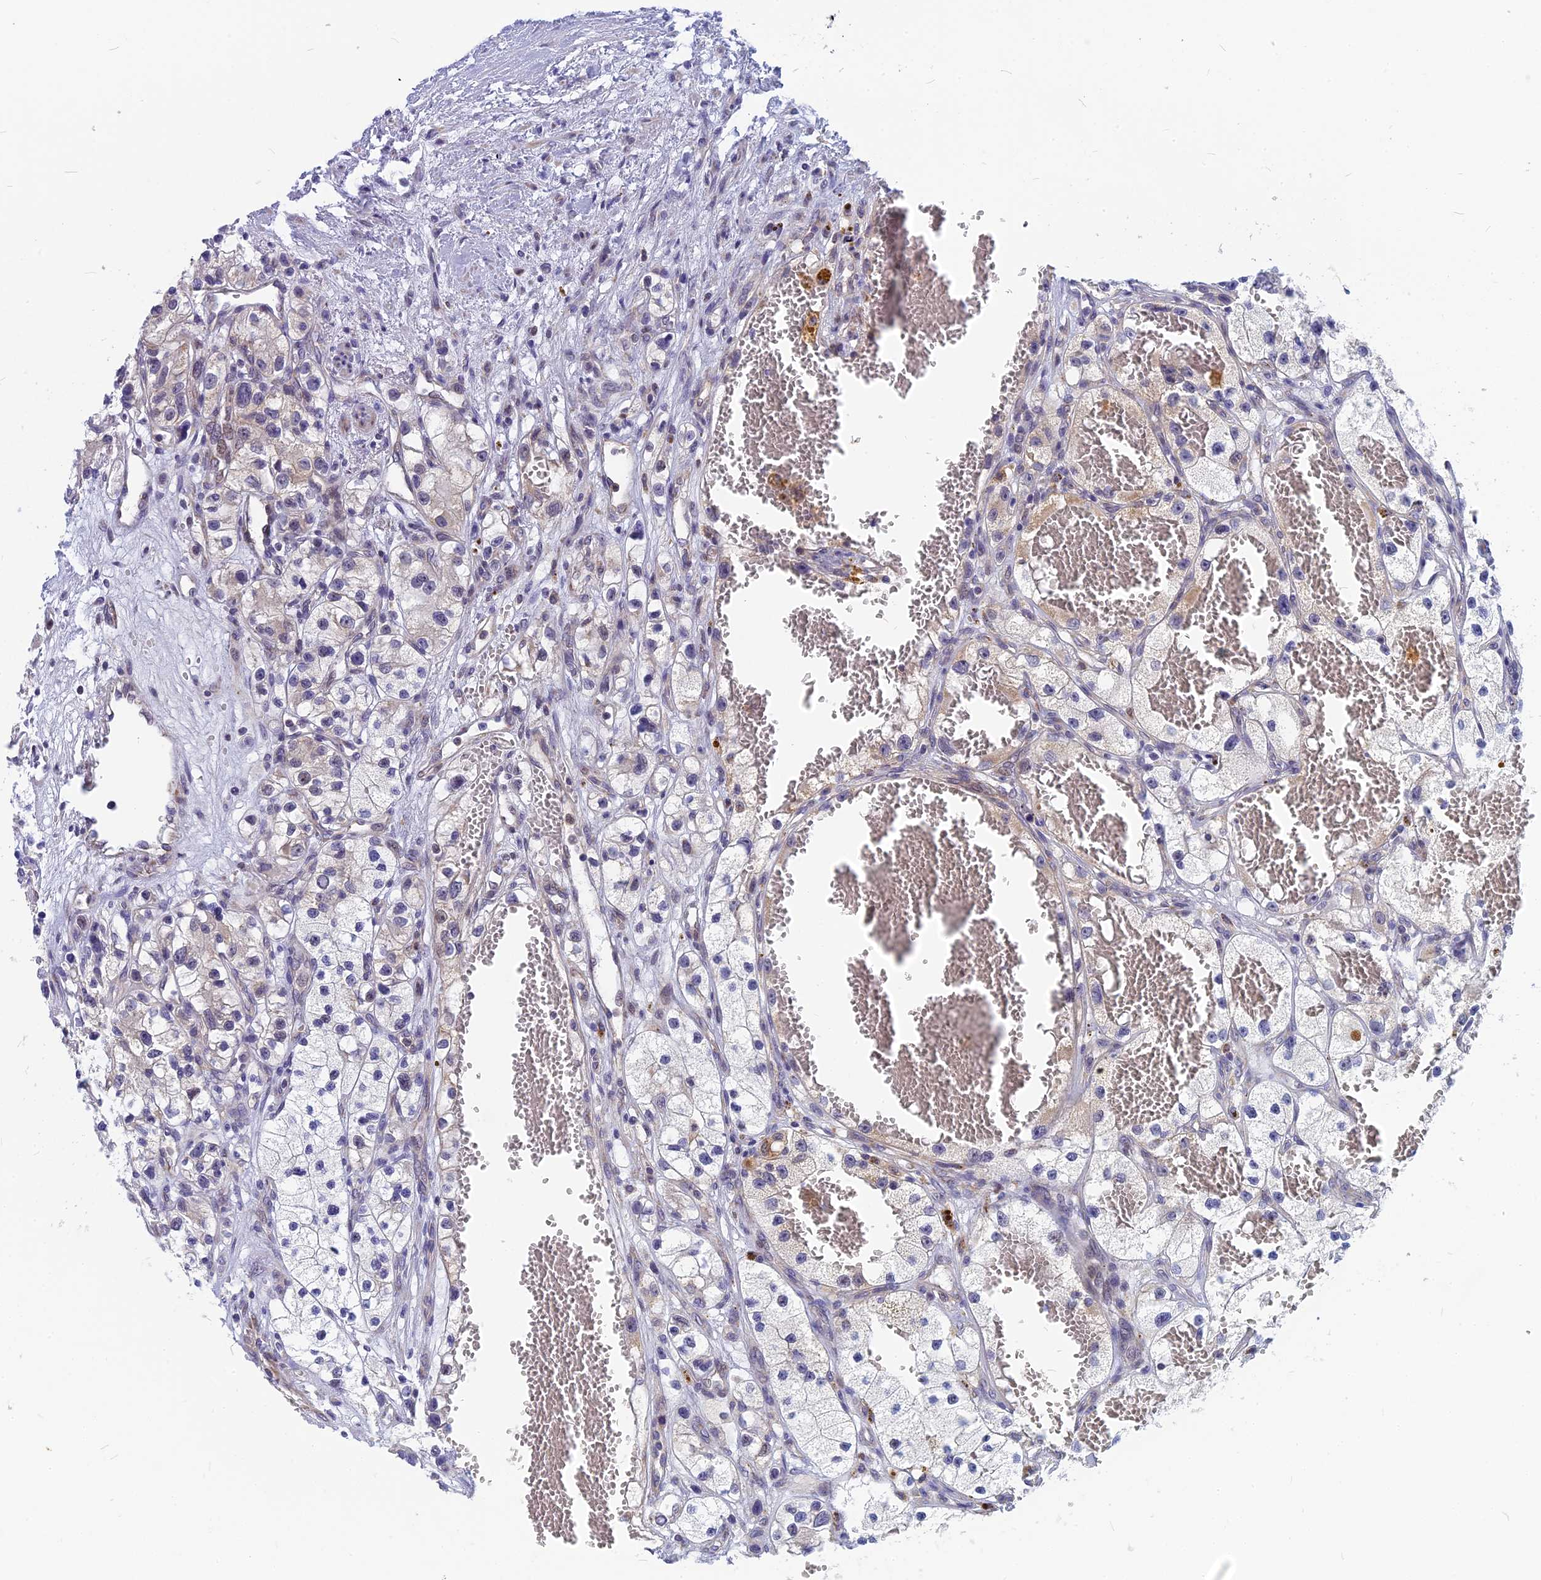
{"staining": {"intensity": "weak", "quantity": "<25%", "location": "cytoplasmic/membranous"}, "tissue": "renal cancer", "cell_type": "Tumor cells", "image_type": "cancer", "snomed": [{"axis": "morphology", "description": "Adenocarcinoma, NOS"}, {"axis": "topography", "description": "Kidney"}], "caption": "There is no significant positivity in tumor cells of renal cancer.", "gene": "CMC1", "patient": {"sex": "female", "age": 57}}